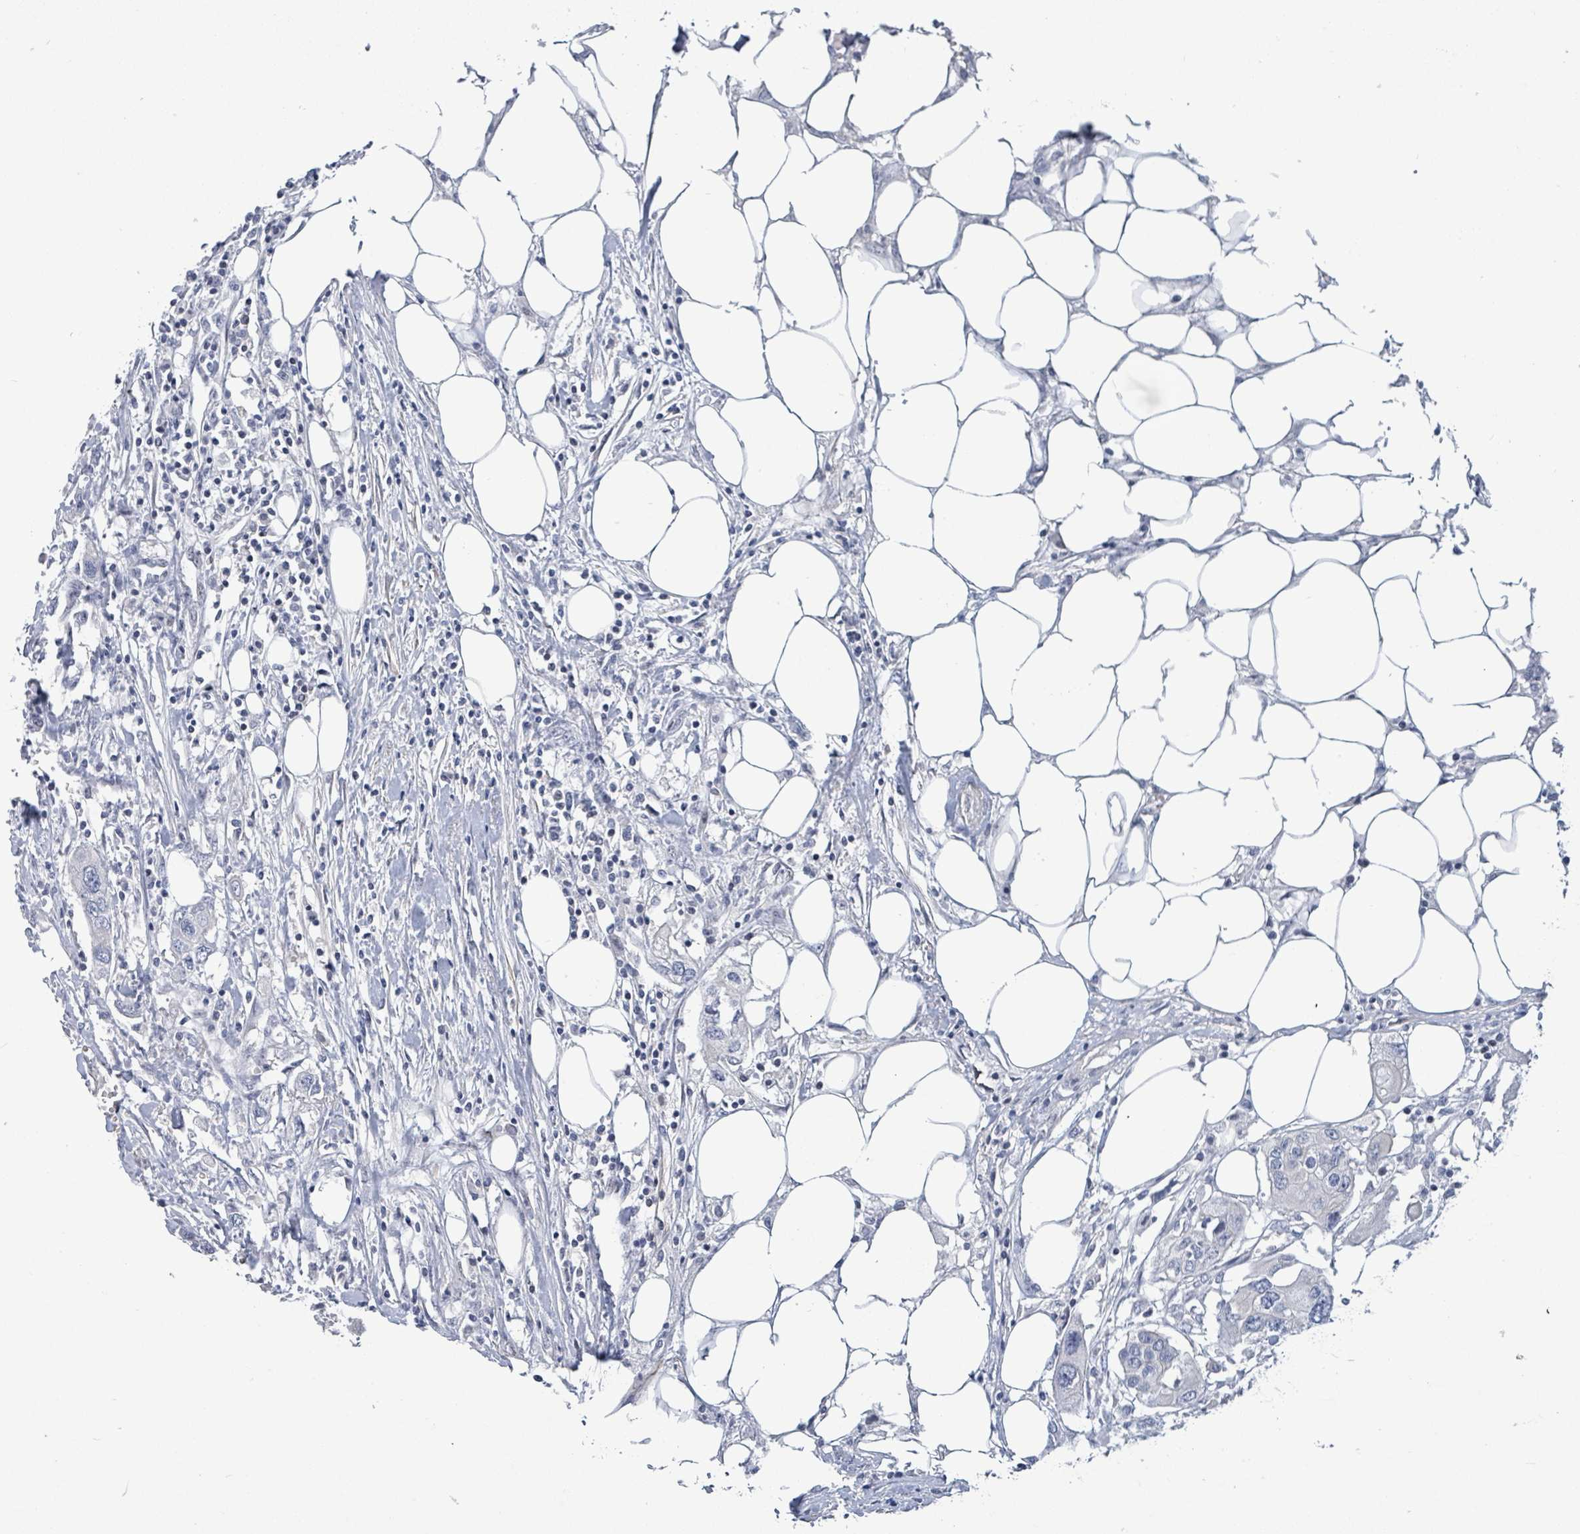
{"staining": {"intensity": "negative", "quantity": "none", "location": "none"}, "tissue": "colorectal cancer", "cell_type": "Tumor cells", "image_type": "cancer", "snomed": [{"axis": "morphology", "description": "Adenocarcinoma, NOS"}, {"axis": "topography", "description": "Colon"}], "caption": "Immunohistochemical staining of human colorectal cancer exhibits no significant expression in tumor cells.", "gene": "NTN3", "patient": {"sex": "male", "age": 77}}